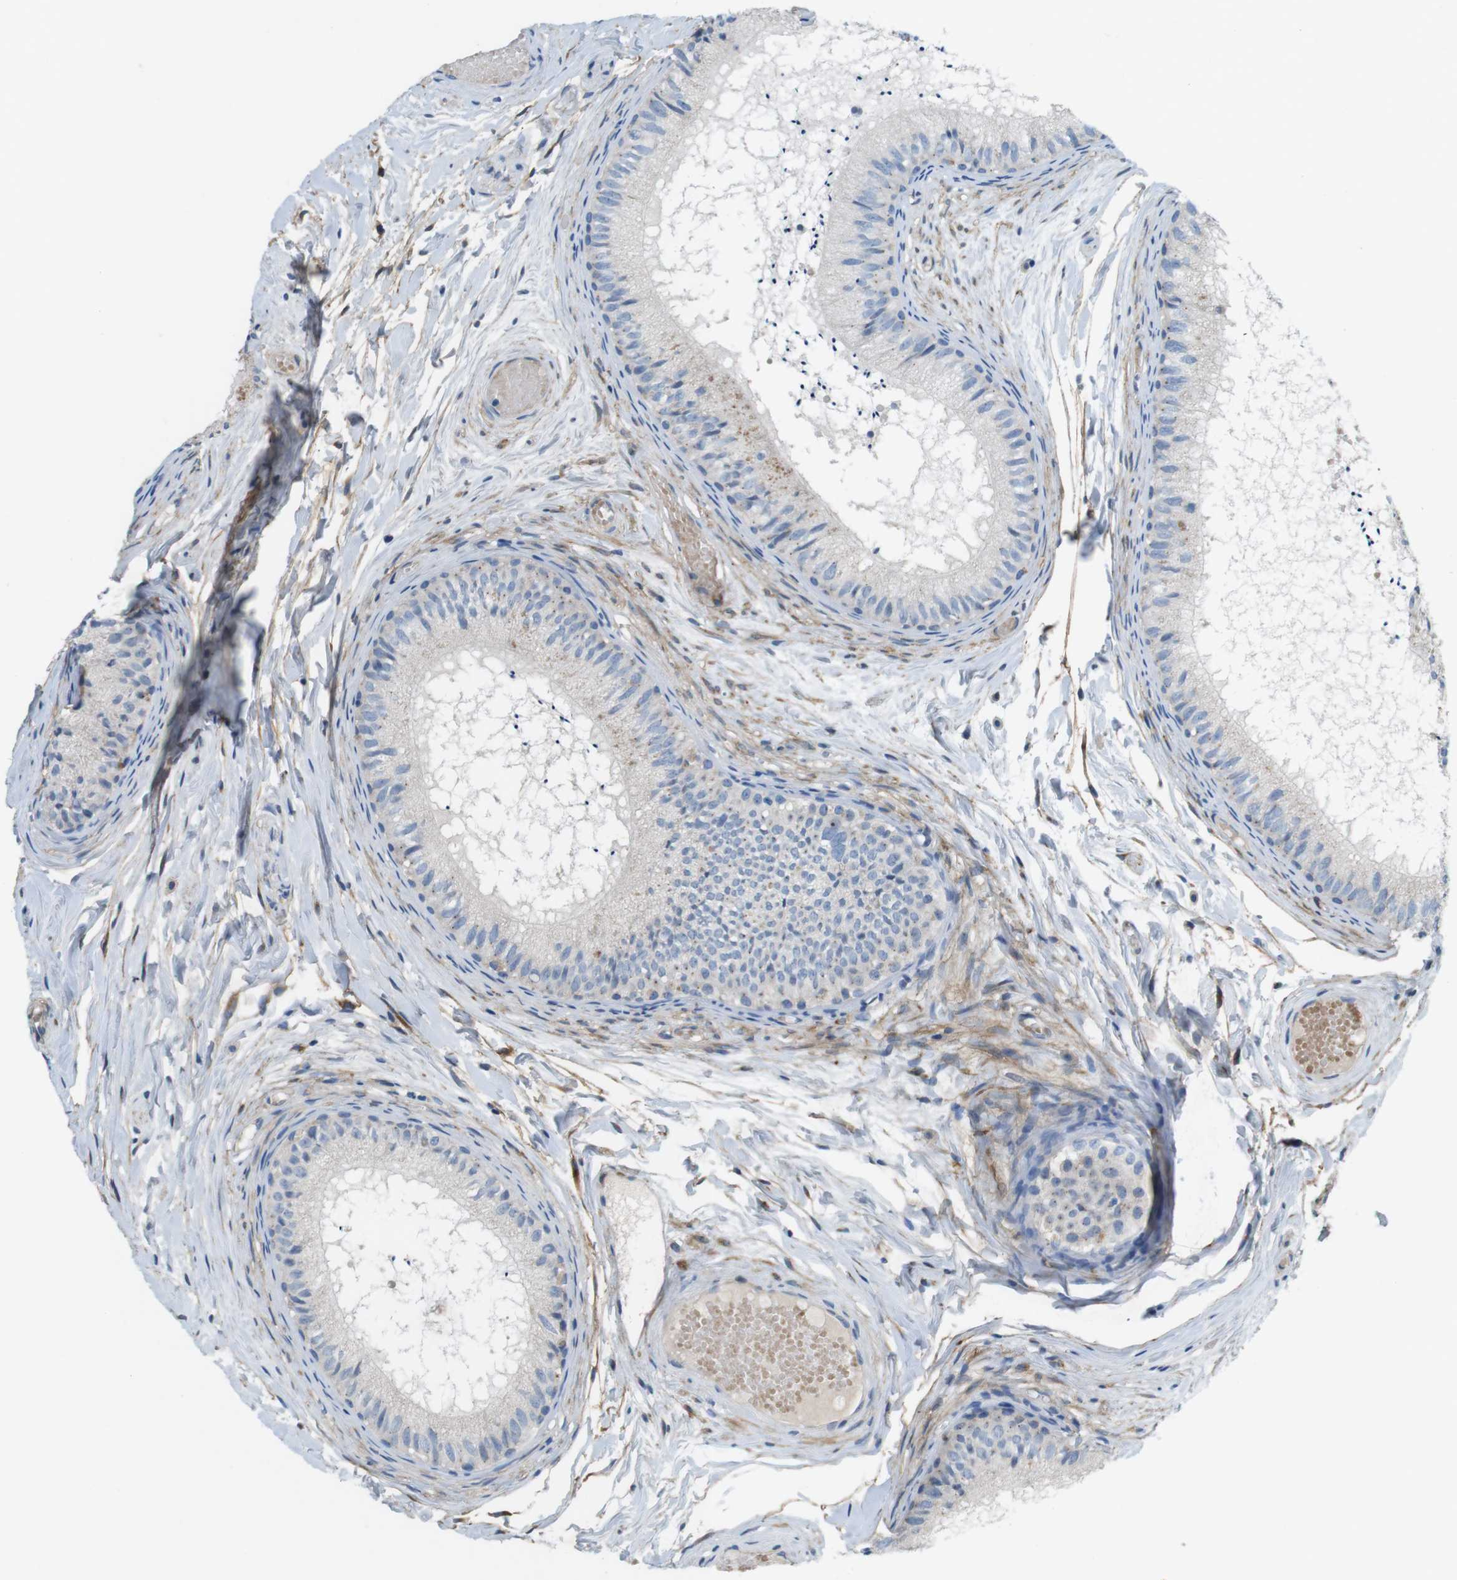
{"staining": {"intensity": "weak", "quantity": "<25%", "location": "cytoplasmic/membranous"}, "tissue": "epididymis", "cell_type": "Glandular cells", "image_type": "normal", "snomed": [{"axis": "morphology", "description": "Normal tissue, NOS"}, {"axis": "topography", "description": "Epididymis"}], "caption": "This image is of unremarkable epididymis stained with IHC to label a protein in brown with the nuclei are counter-stained blue. There is no staining in glandular cells.", "gene": "DCLK1", "patient": {"sex": "male", "age": 46}}